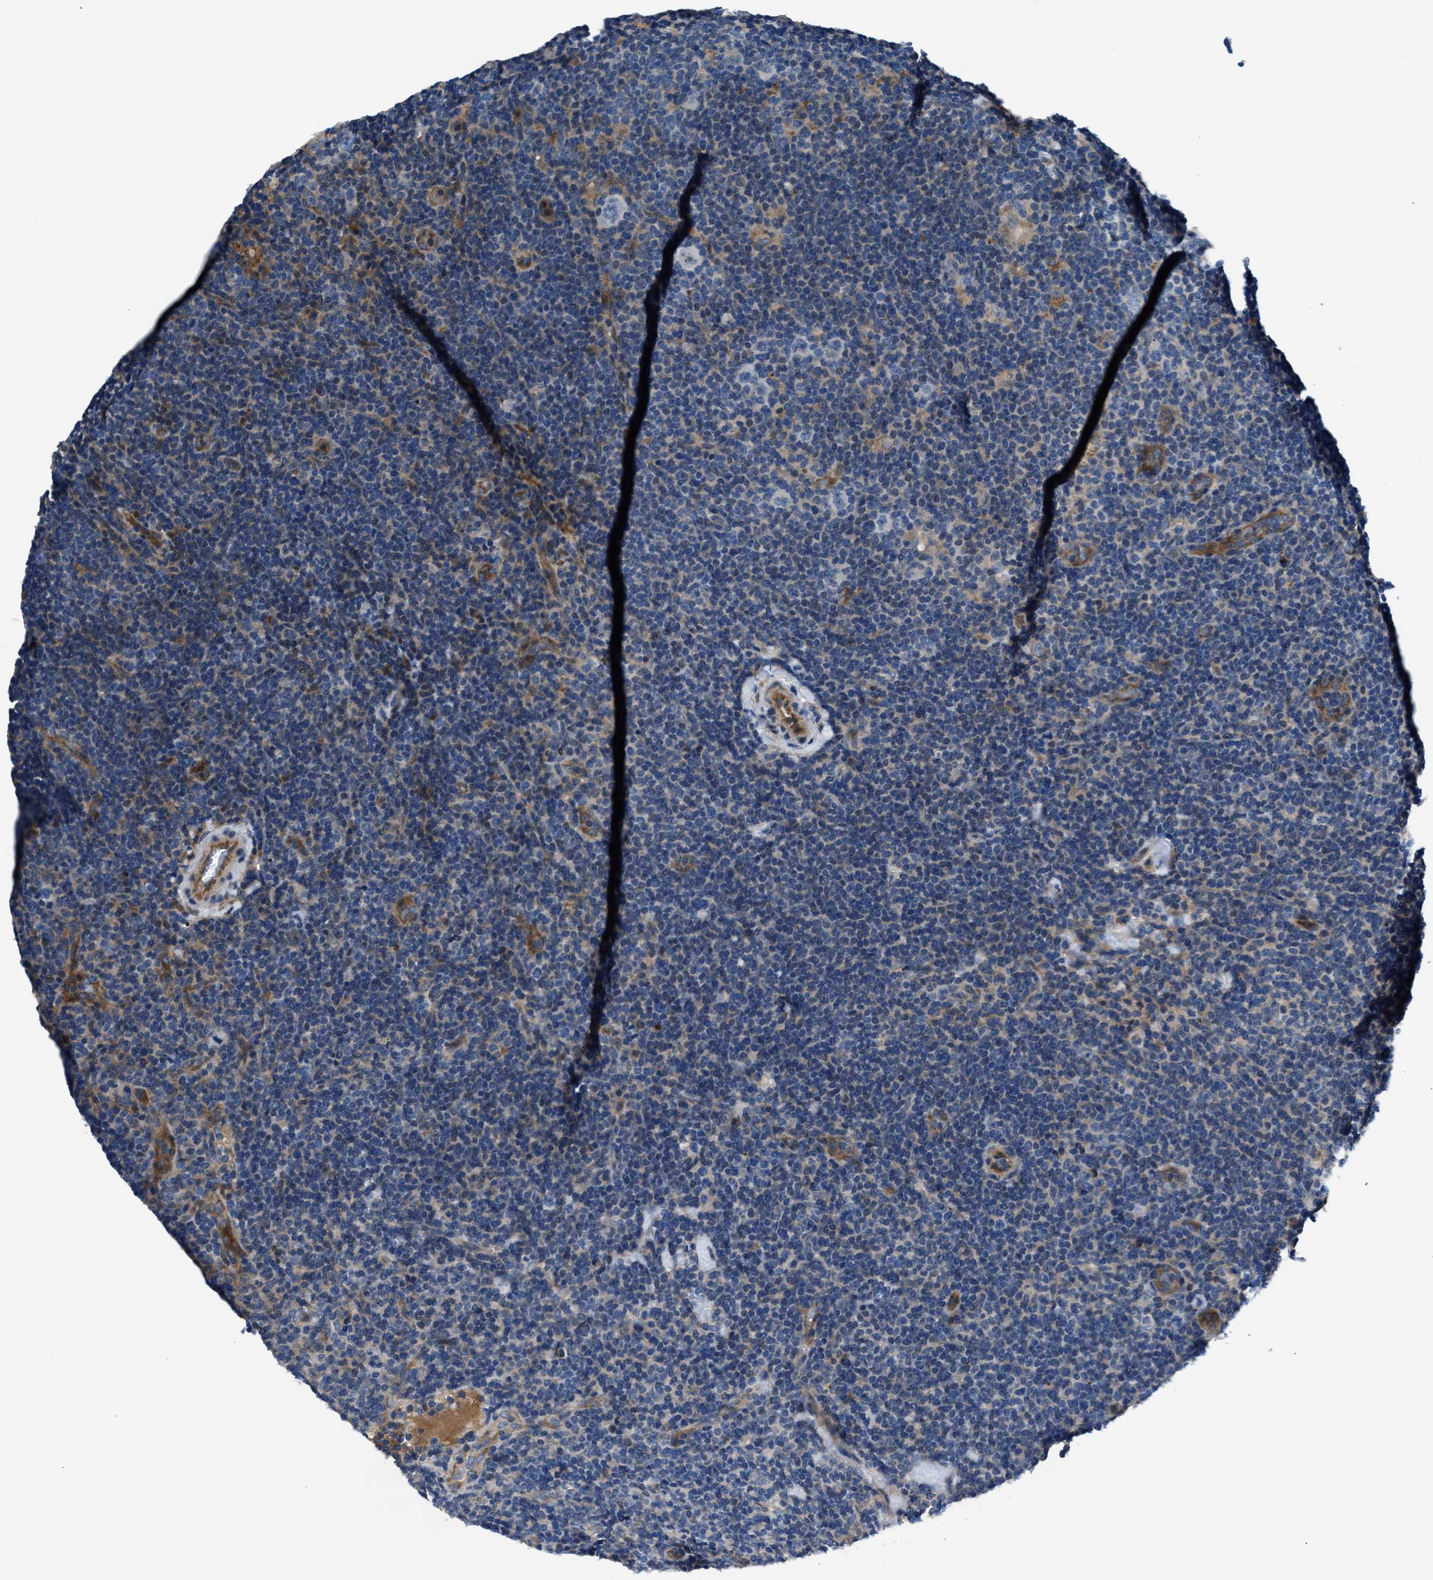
{"staining": {"intensity": "negative", "quantity": "none", "location": "none"}, "tissue": "lymphoma", "cell_type": "Tumor cells", "image_type": "cancer", "snomed": [{"axis": "morphology", "description": "Hodgkin's disease, NOS"}, {"axis": "topography", "description": "Lymph node"}], "caption": "Histopathology image shows no protein expression in tumor cells of Hodgkin's disease tissue.", "gene": "SLC38A6", "patient": {"sex": "female", "age": 57}}